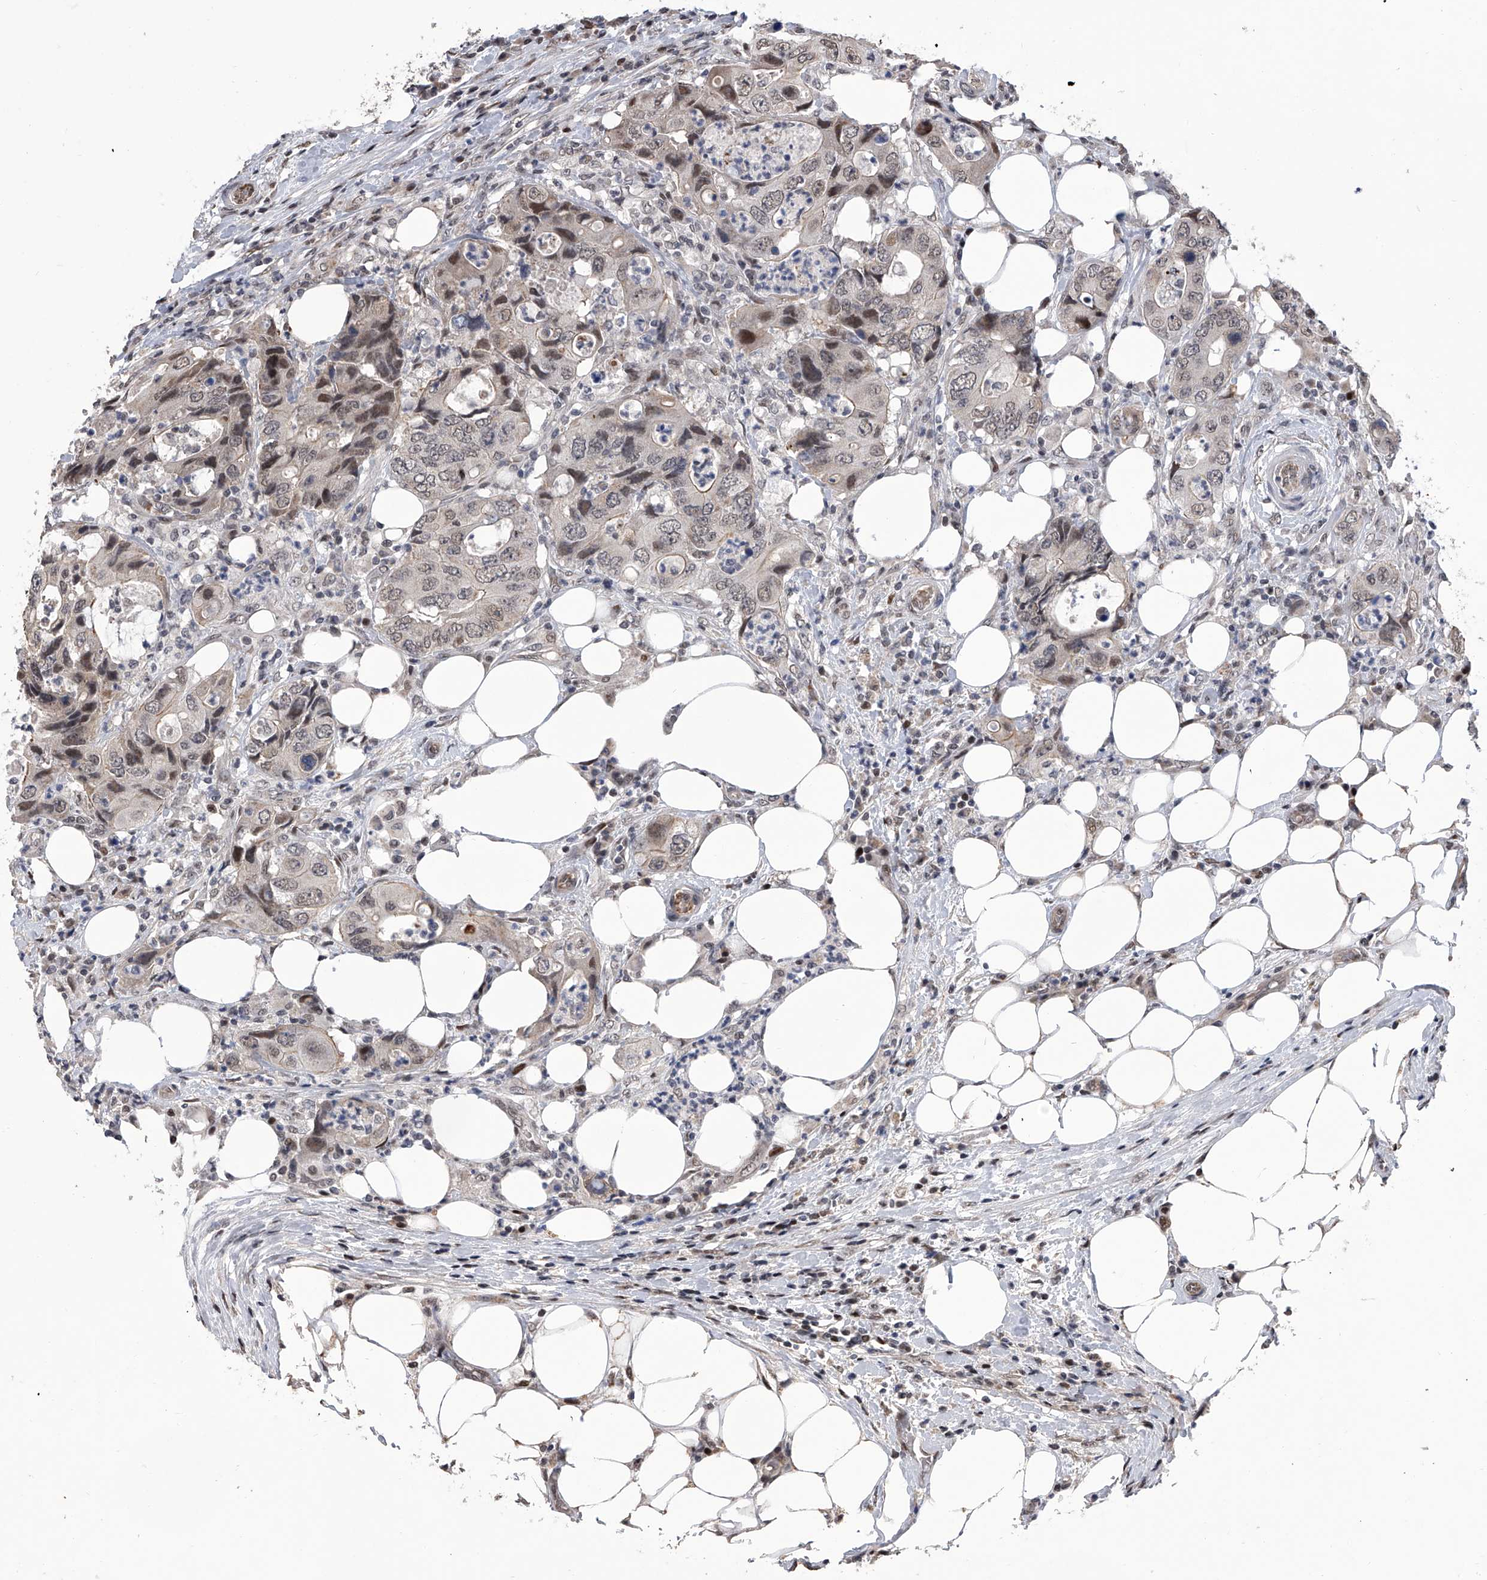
{"staining": {"intensity": "weak", "quantity": "25%-75%", "location": "nuclear"}, "tissue": "colorectal cancer", "cell_type": "Tumor cells", "image_type": "cancer", "snomed": [{"axis": "morphology", "description": "Adenocarcinoma, NOS"}, {"axis": "topography", "description": "Colon"}], "caption": "There is low levels of weak nuclear staining in tumor cells of colorectal adenocarcinoma, as demonstrated by immunohistochemical staining (brown color).", "gene": "ZNF426", "patient": {"sex": "male", "age": 71}}